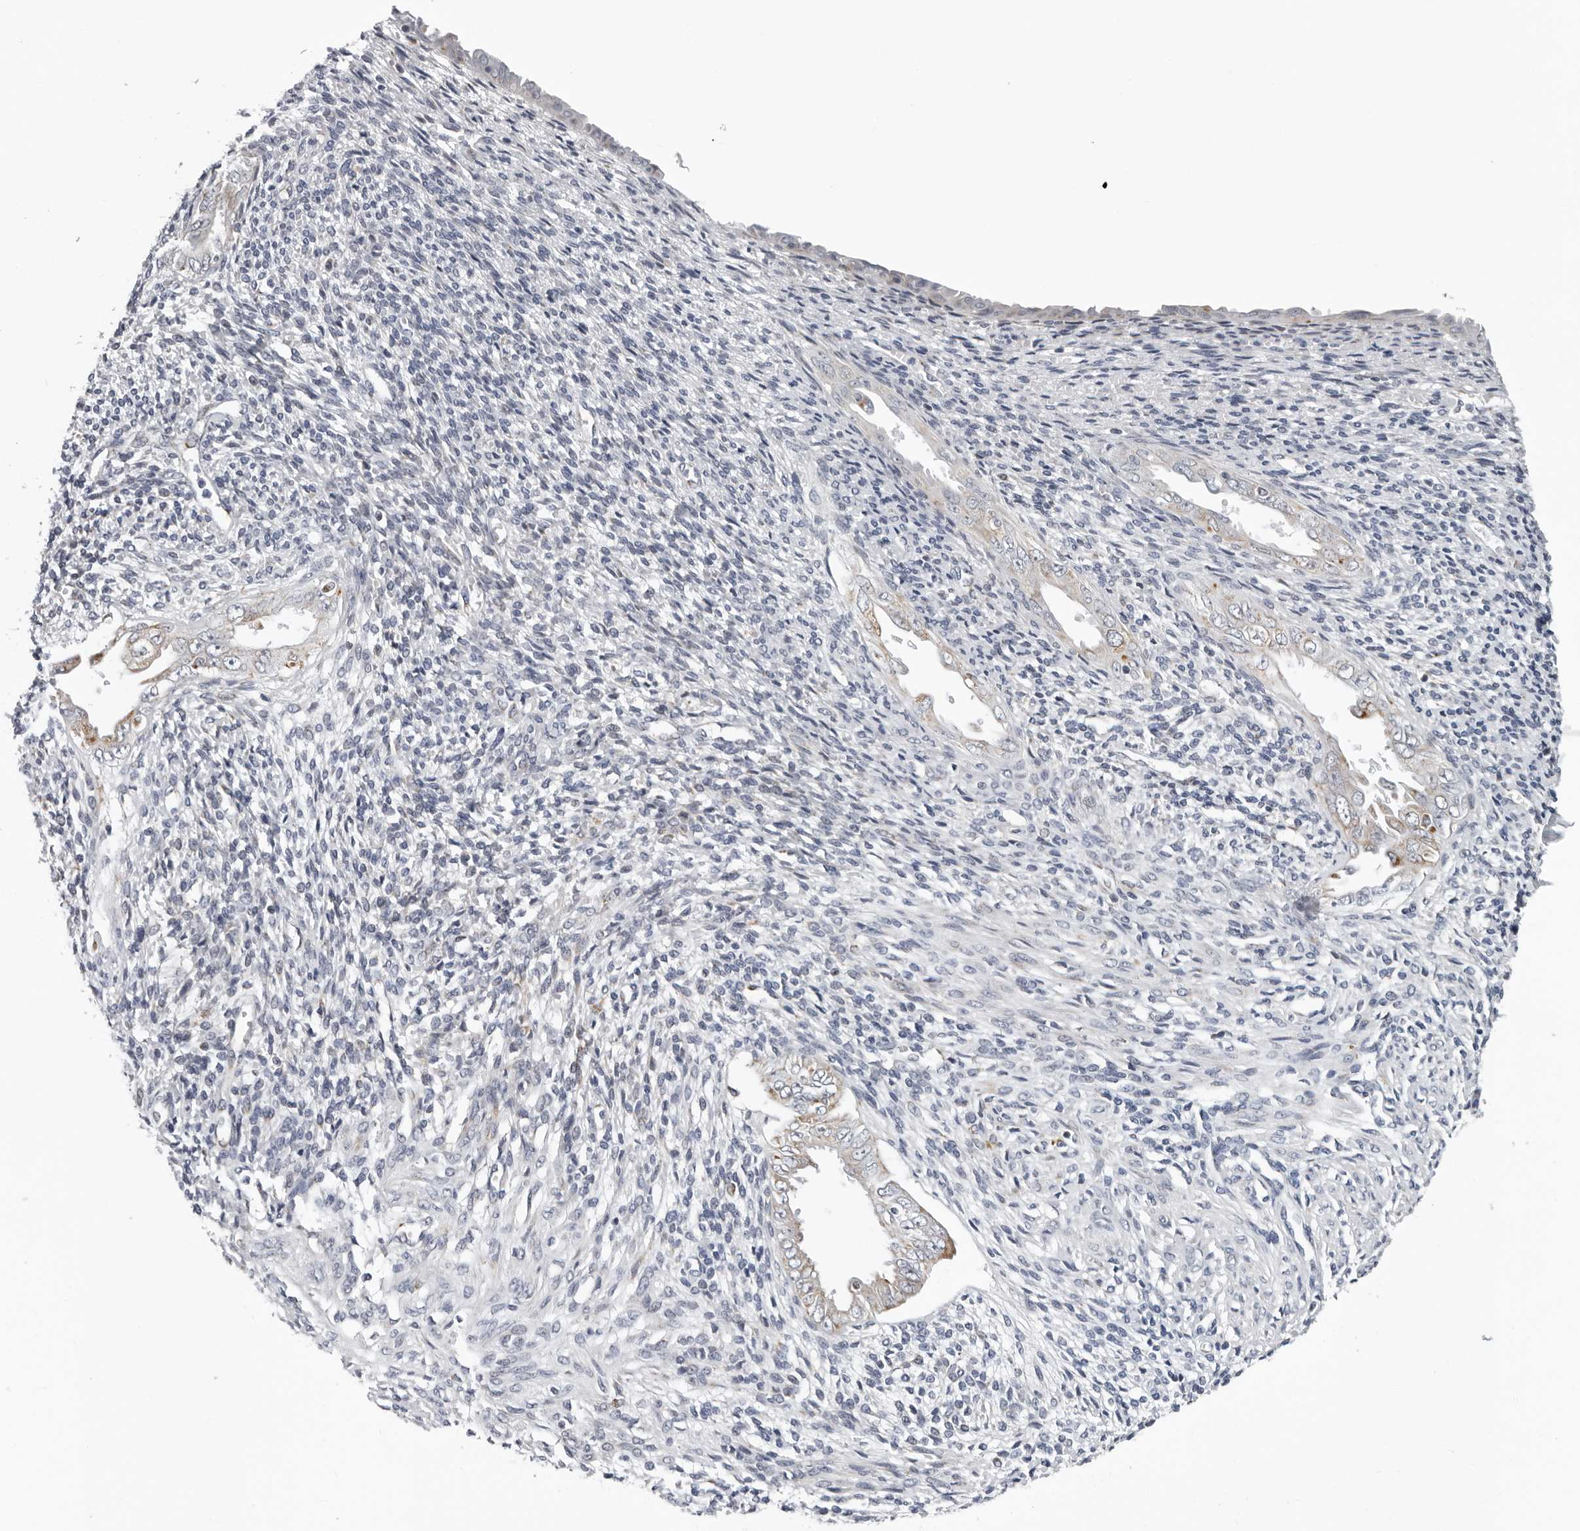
{"staining": {"intensity": "weak", "quantity": "<25%", "location": "cytoplasmic/membranous"}, "tissue": "endometrium", "cell_type": "Cells in endometrial stroma", "image_type": "normal", "snomed": [{"axis": "morphology", "description": "Normal tissue, NOS"}, {"axis": "topography", "description": "Endometrium"}], "caption": "Cells in endometrial stroma are negative for brown protein staining in unremarkable endometrium. Nuclei are stained in blue.", "gene": "CPT2", "patient": {"sex": "female", "age": 66}}